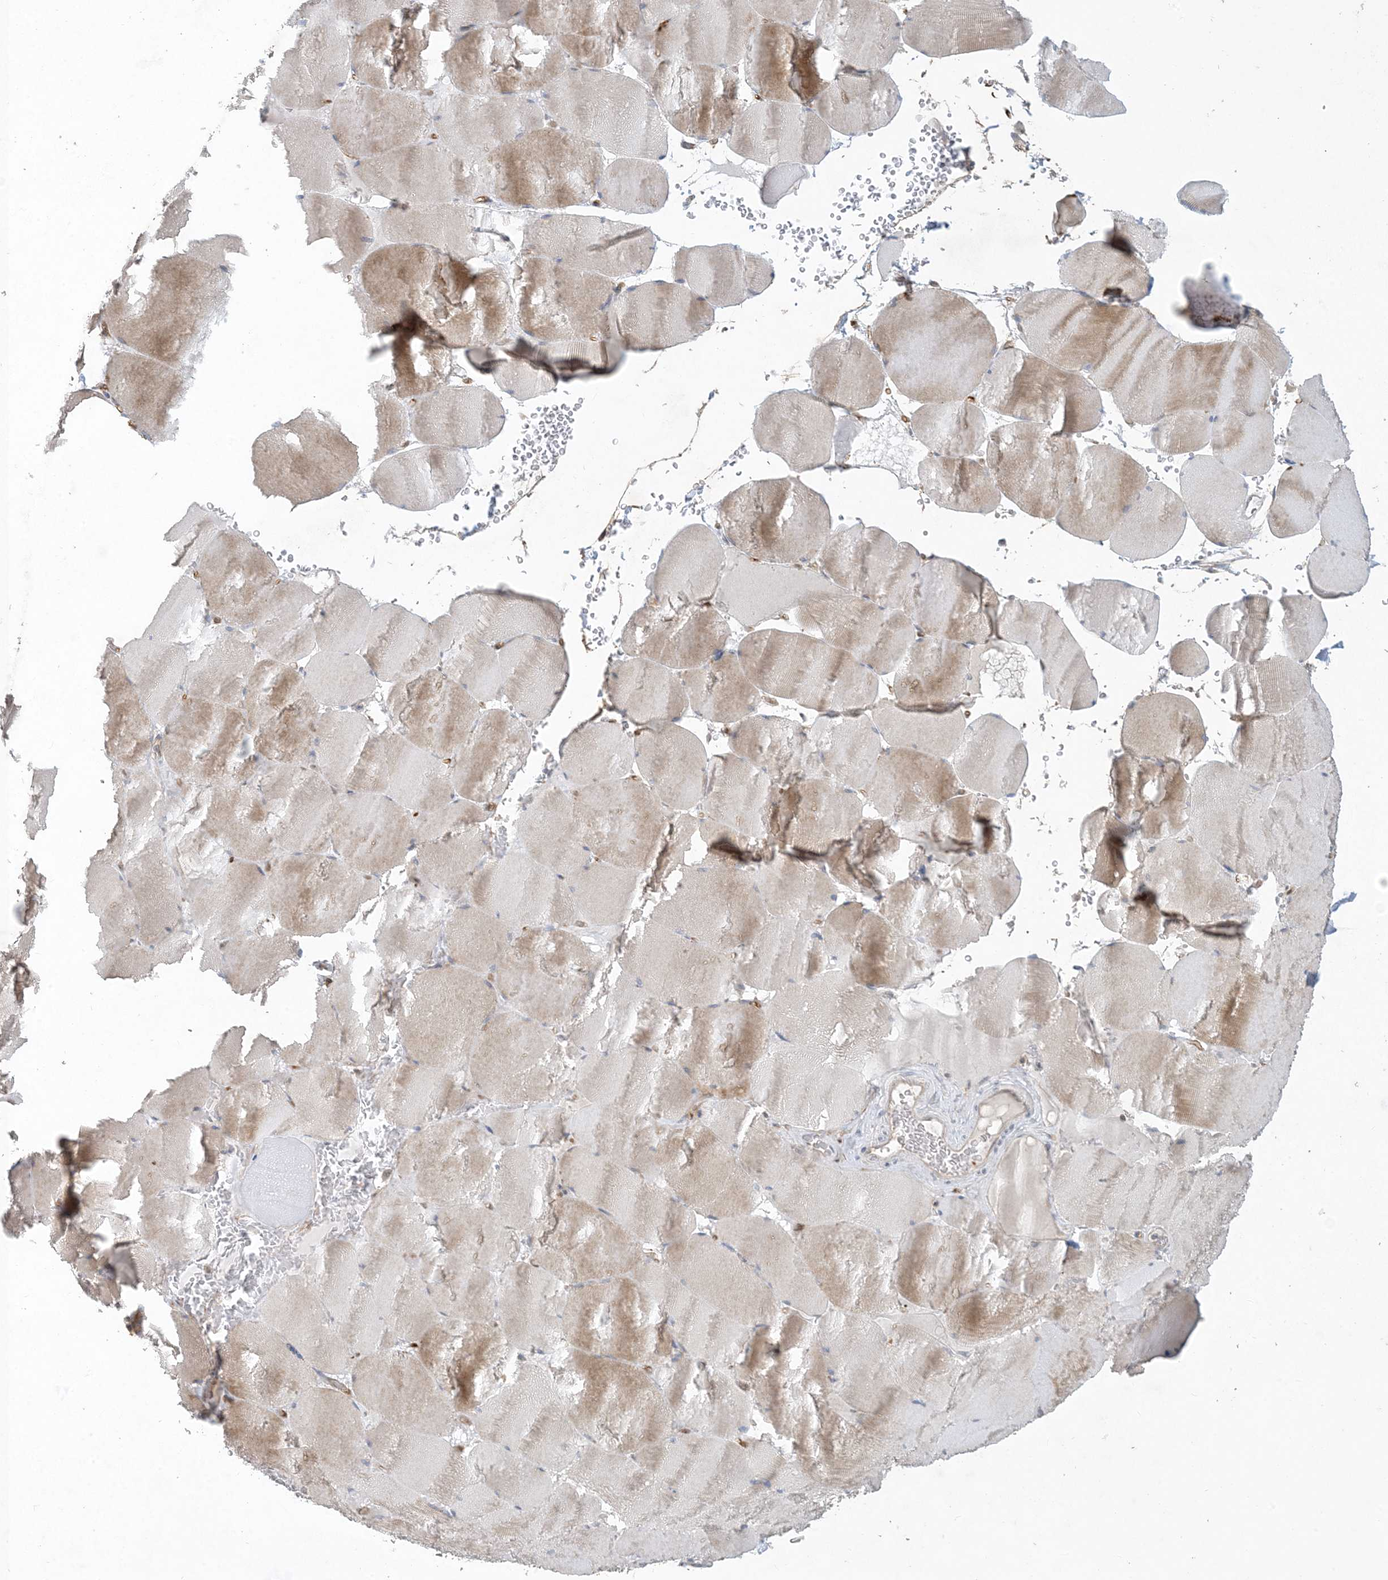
{"staining": {"intensity": "moderate", "quantity": "25%-75%", "location": "cytoplasmic/membranous"}, "tissue": "skeletal muscle", "cell_type": "Myocytes", "image_type": "normal", "snomed": [{"axis": "morphology", "description": "Normal tissue, NOS"}, {"axis": "topography", "description": "Skeletal muscle"}, {"axis": "topography", "description": "Head-Neck"}], "caption": "Immunohistochemical staining of unremarkable skeletal muscle demonstrates moderate cytoplasmic/membranous protein staining in approximately 25%-75% of myocytes.", "gene": "CDS1", "patient": {"sex": "male", "age": 66}}